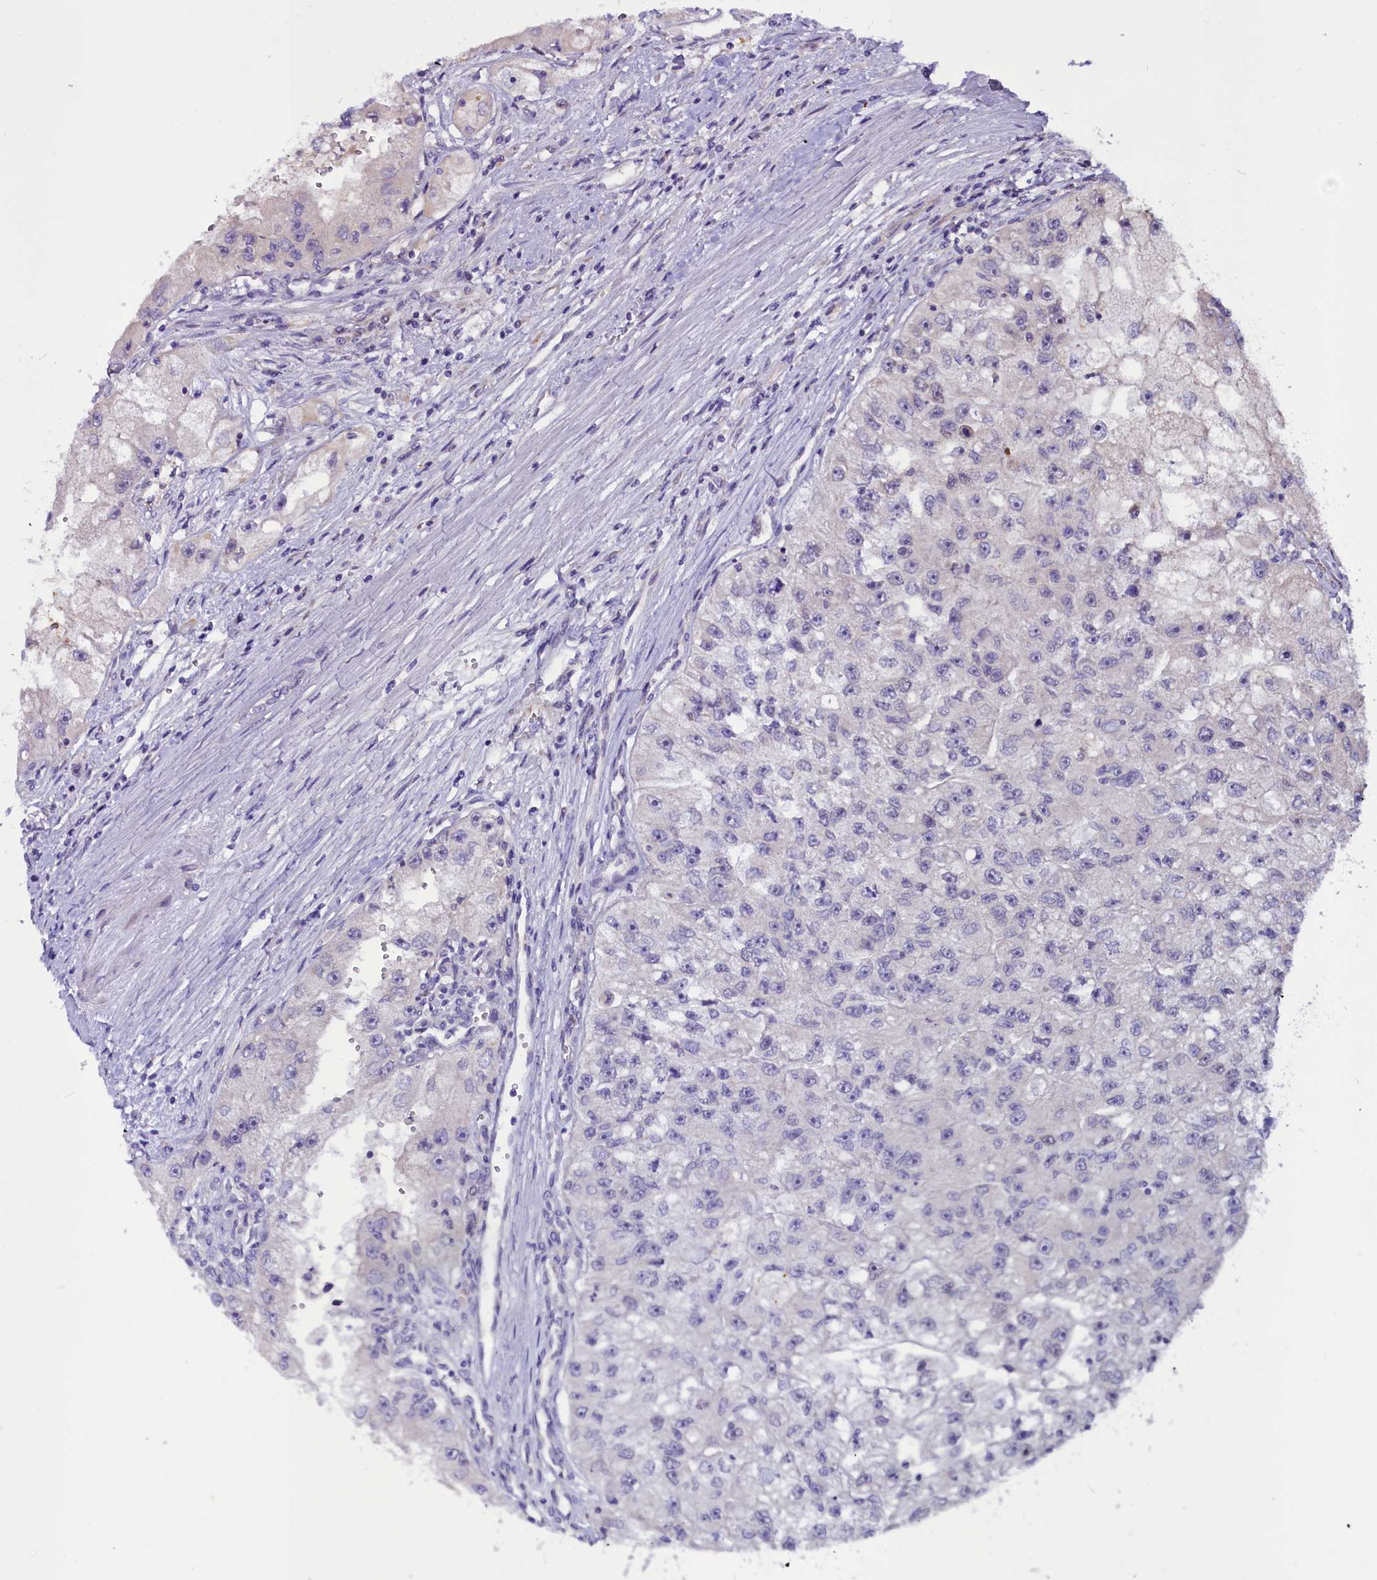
{"staining": {"intensity": "negative", "quantity": "none", "location": "none"}, "tissue": "renal cancer", "cell_type": "Tumor cells", "image_type": "cancer", "snomed": [{"axis": "morphology", "description": "Adenocarcinoma, NOS"}, {"axis": "topography", "description": "Kidney"}], "caption": "Tumor cells are negative for protein expression in human renal adenocarcinoma.", "gene": "PDILT", "patient": {"sex": "male", "age": 63}}